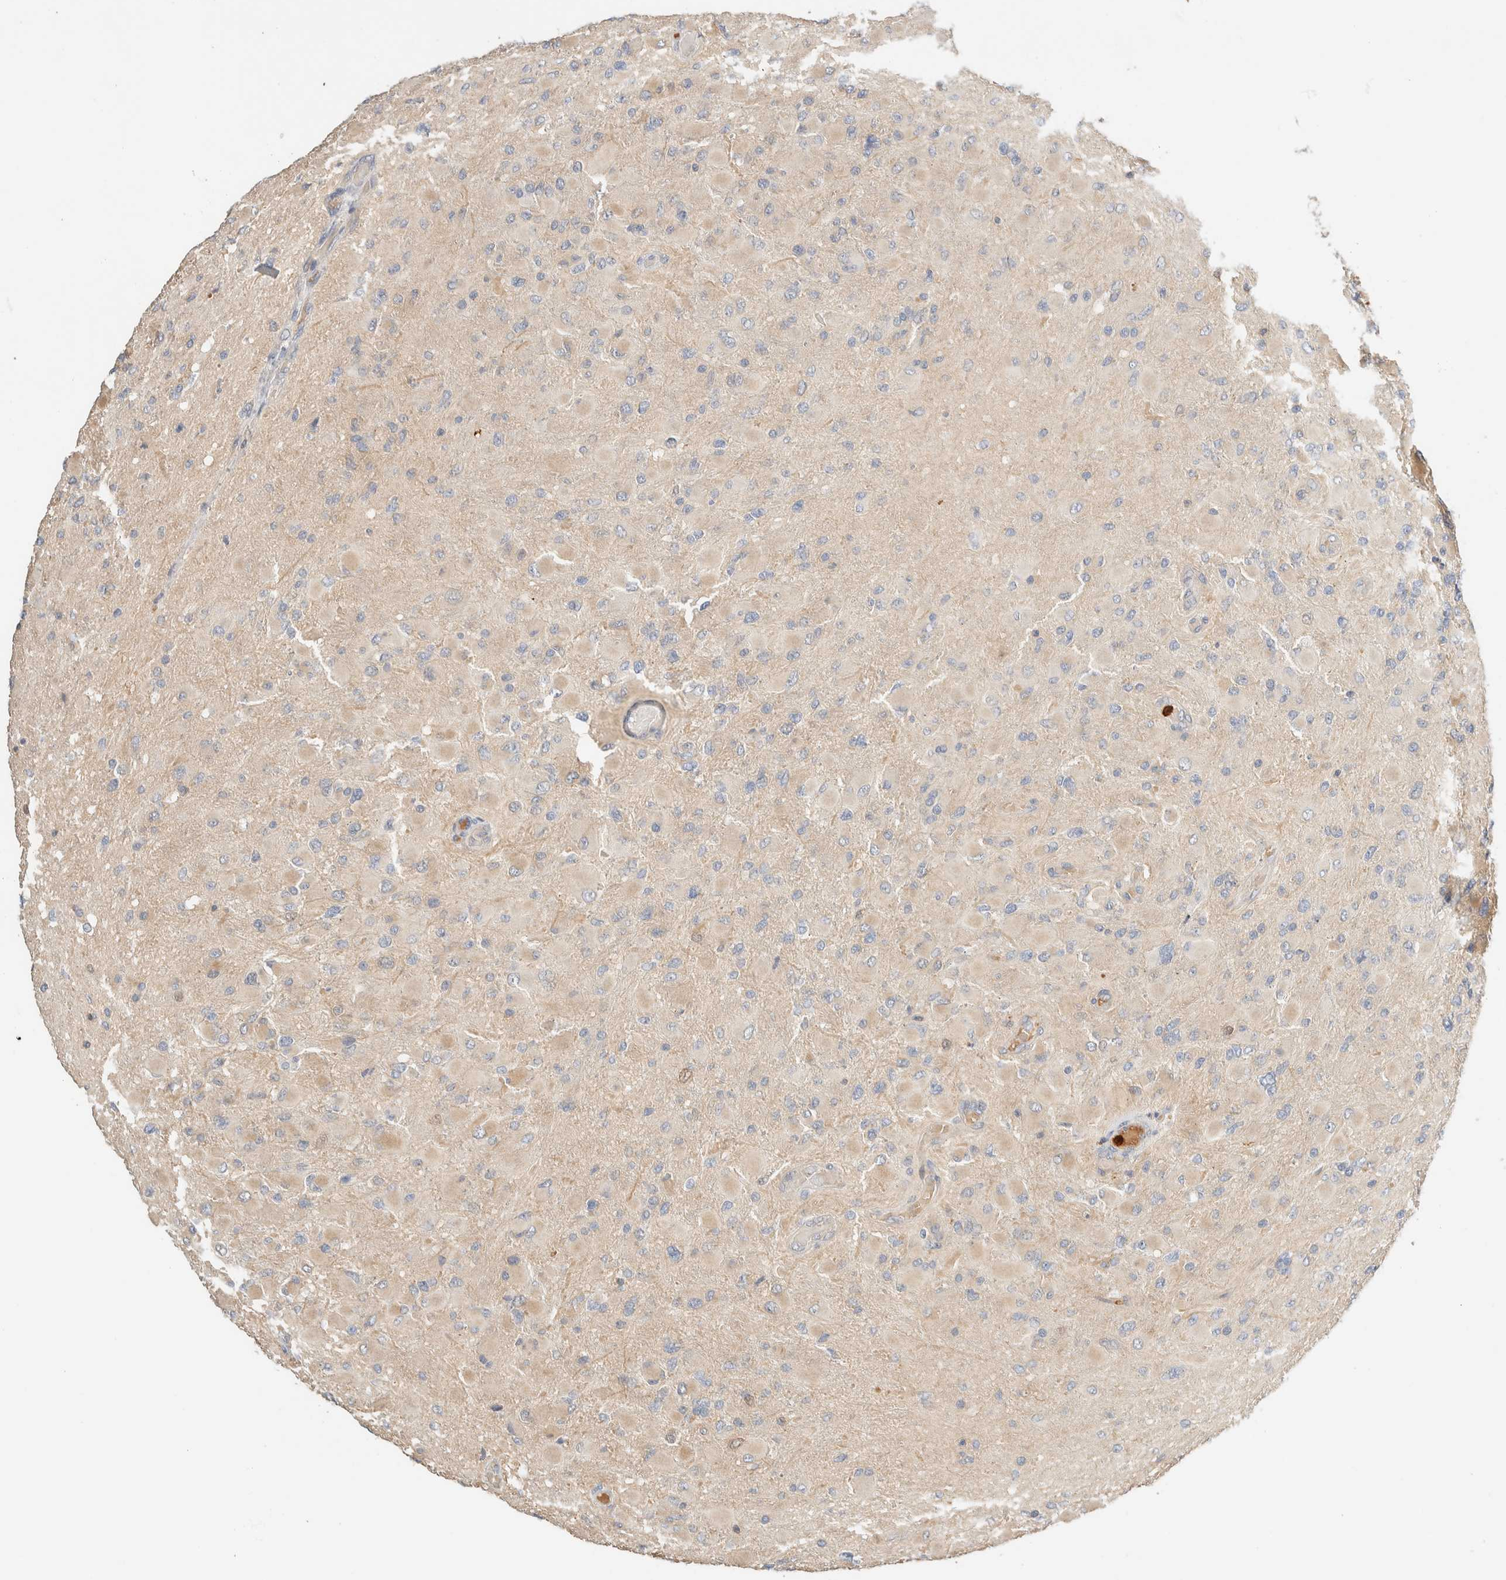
{"staining": {"intensity": "weak", "quantity": "<25%", "location": "cytoplasmic/membranous"}, "tissue": "glioma", "cell_type": "Tumor cells", "image_type": "cancer", "snomed": [{"axis": "morphology", "description": "Glioma, malignant, High grade"}, {"axis": "topography", "description": "Cerebral cortex"}], "caption": "There is no significant positivity in tumor cells of glioma. The staining is performed using DAB (3,3'-diaminobenzidine) brown chromogen with nuclei counter-stained in using hematoxylin.", "gene": "SETD4", "patient": {"sex": "female", "age": 36}}